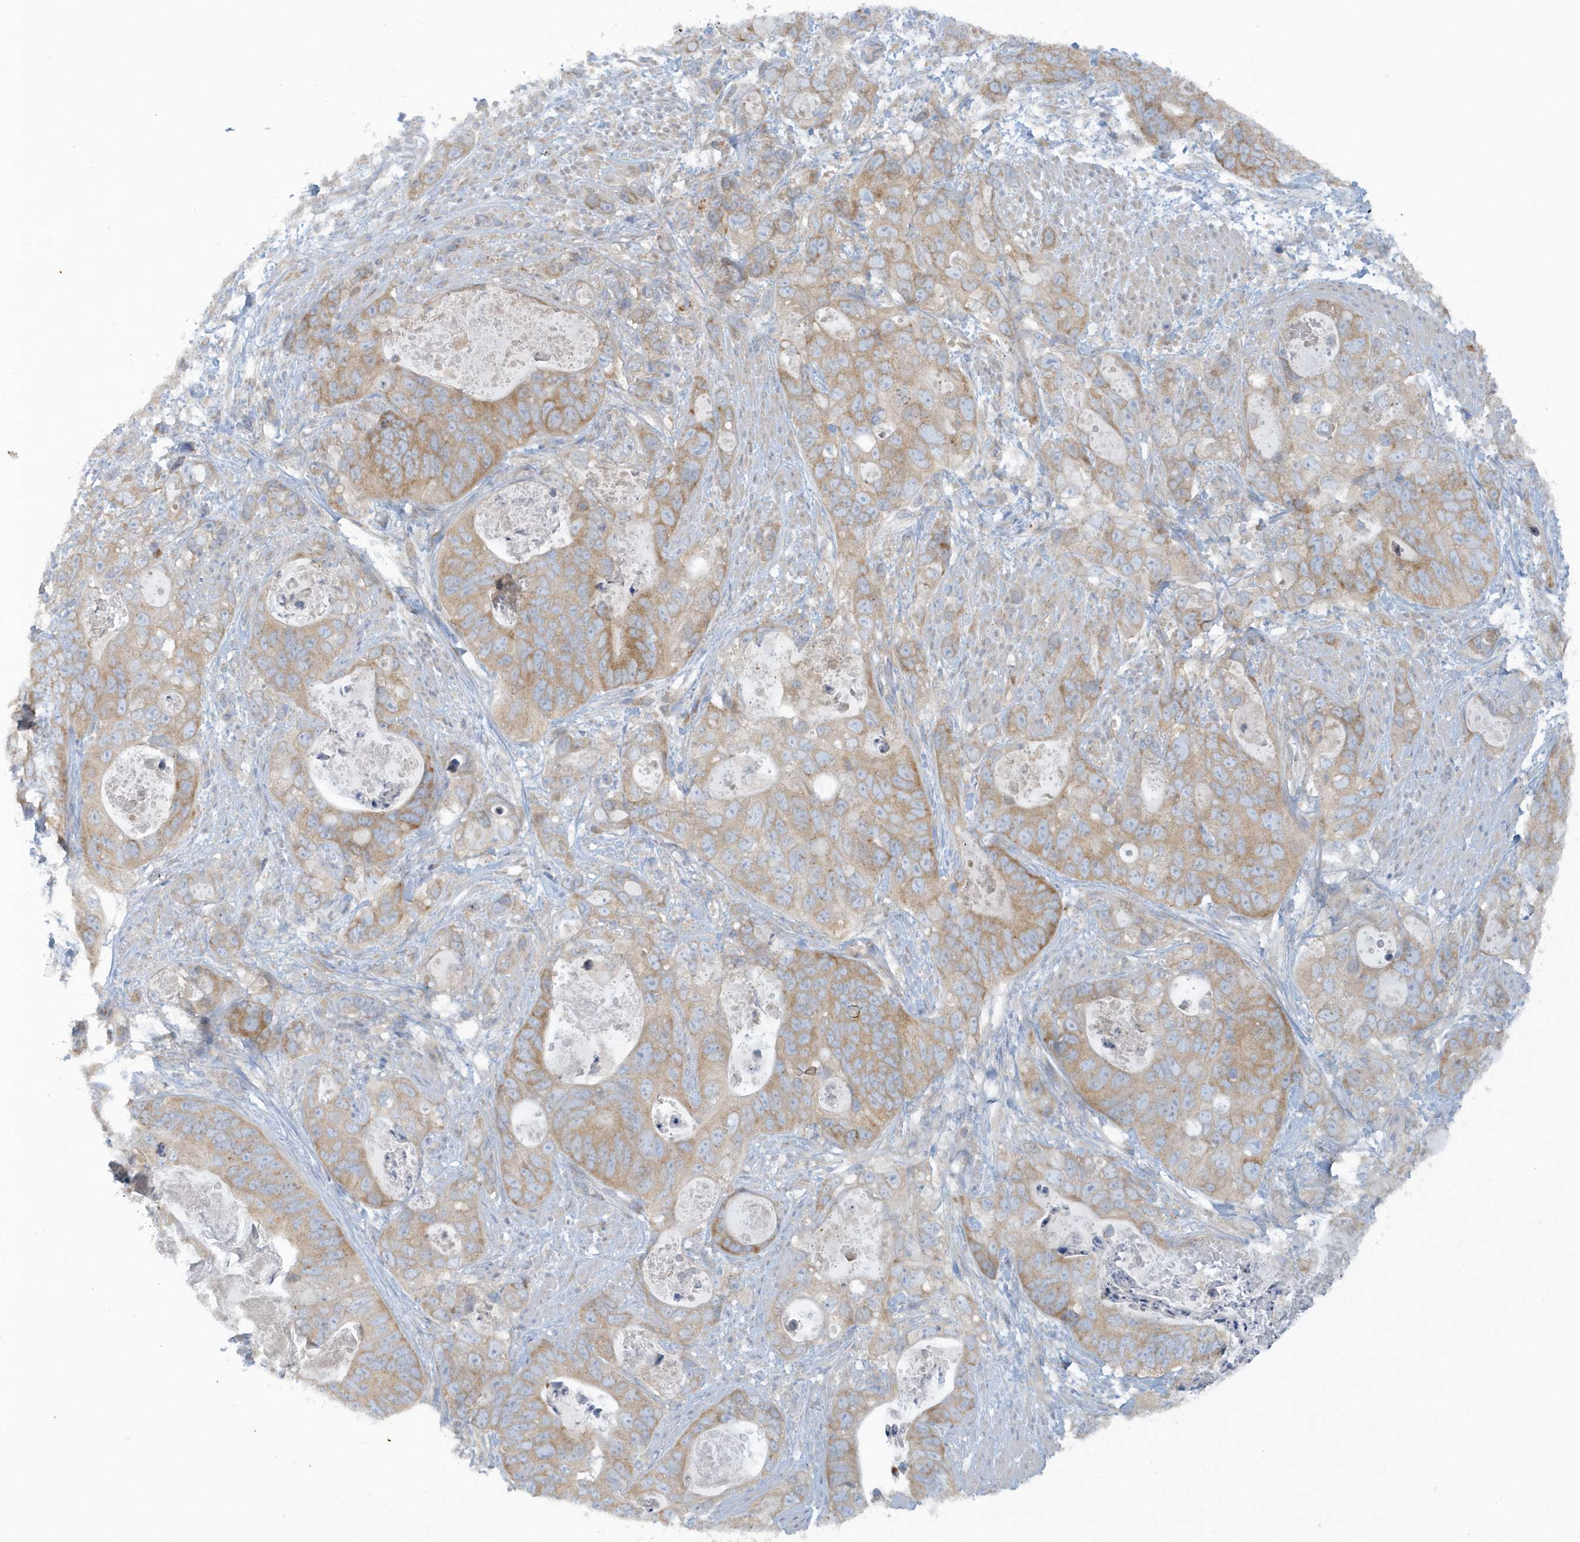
{"staining": {"intensity": "moderate", "quantity": "25%-75%", "location": "cytoplasmic/membranous"}, "tissue": "stomach cancer", "cell_type": "Tumor cells", "image_type": "cancer", "snomed": [{"axis": "morphology", "description": "Adenocarcinoma, NOS"}, {"axis": "topography", "description": "Stomach"}], "caption": "Protein expression analysis of human adenocarcinoma (stomach) reveals moderate cytoplasmic/membranous staining in about 25%-75% of tumor cells.", "gene": "CNOT10", "patient": {"sex": "female", "age": 89}}